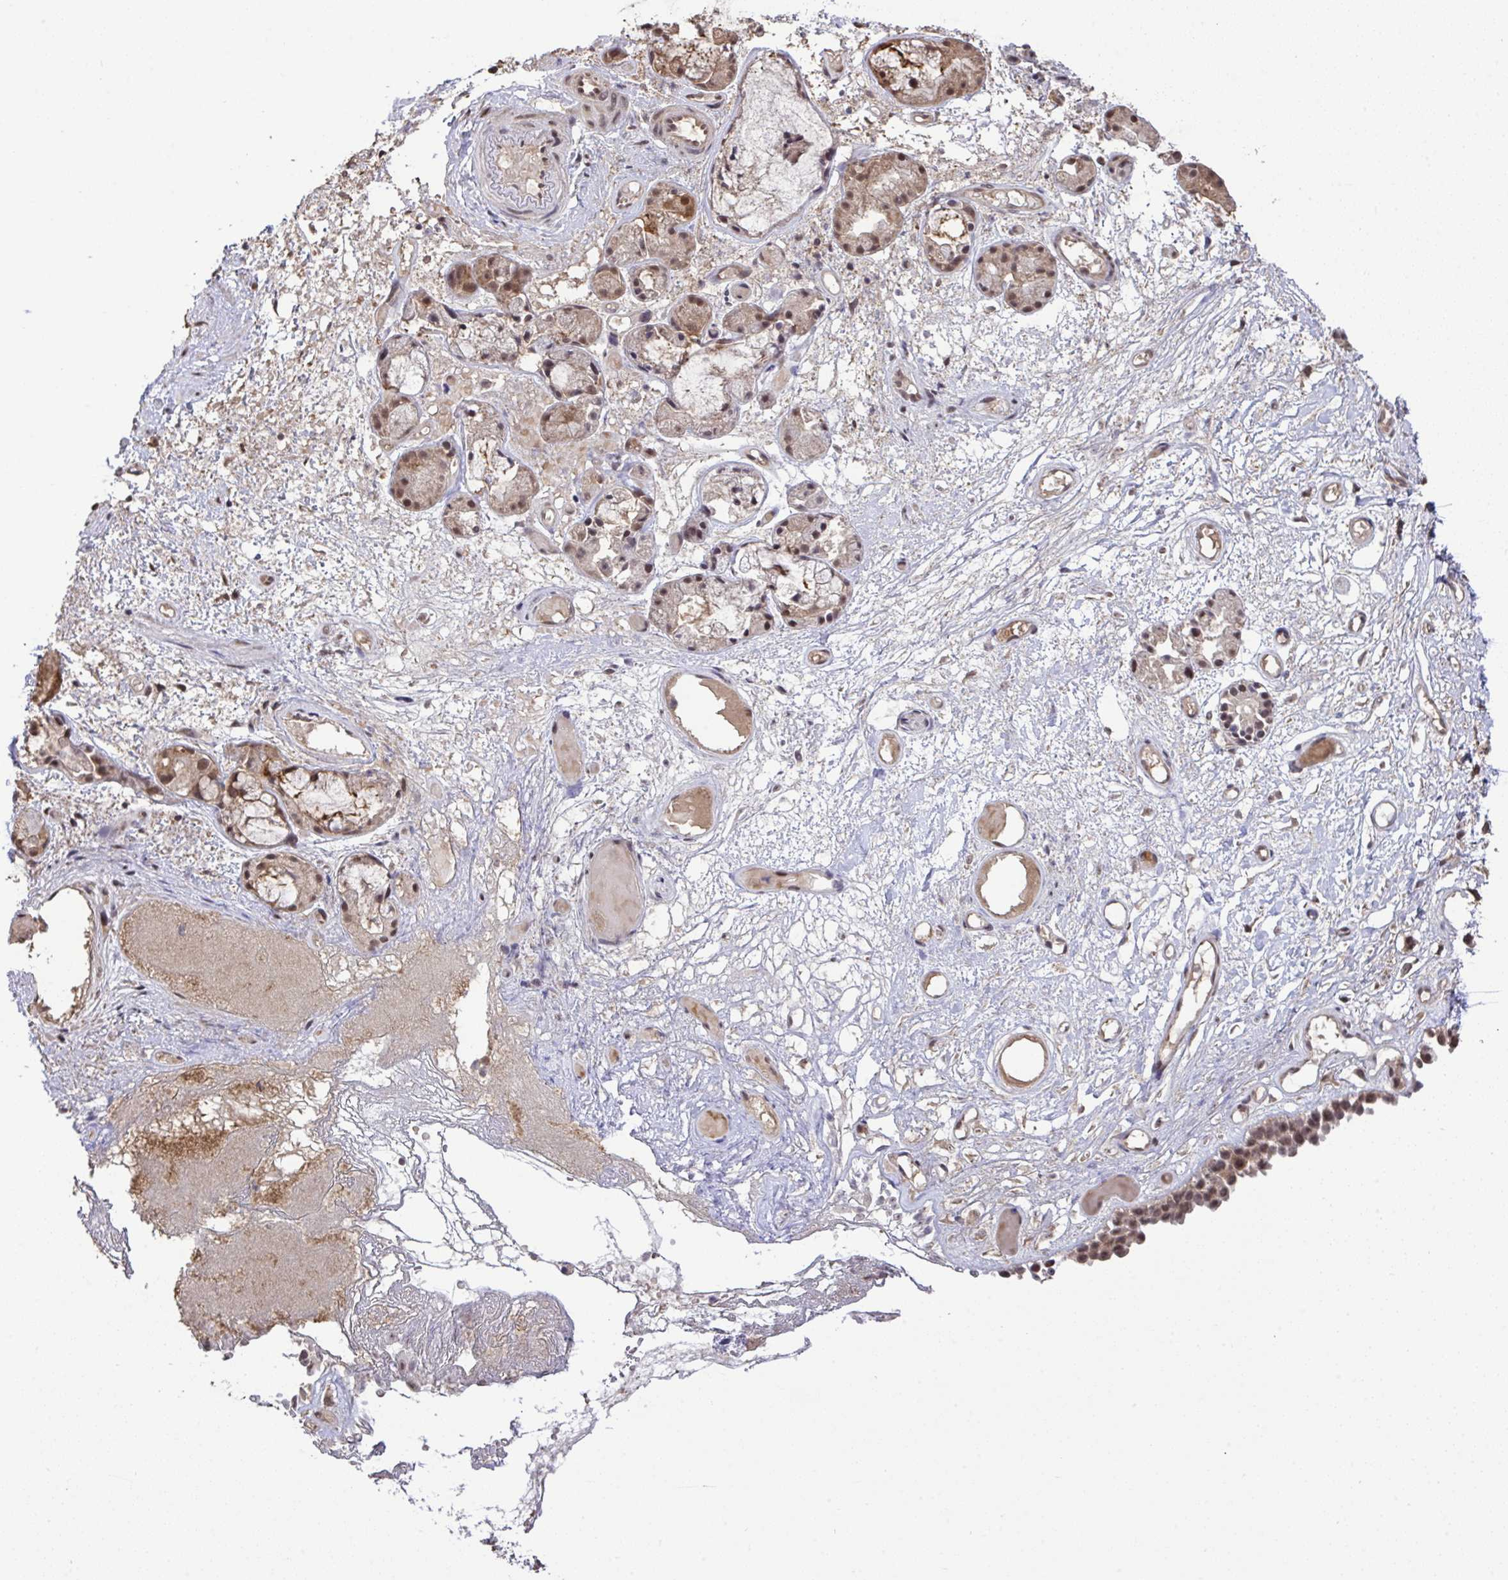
{"staining": {"intensity": "moderate", "quantity": ">75%", "location": "cytoplasmic/membranous,nuclear"}, "tissue": "nasopharynx", "cell_type": "Respiratory epithelial cells", "image_type": "normal", "snomed": [{"axis": "morphology", "description": "Normal tissue, NOS"}, {"axis": "morphology", "description": "Inflammation, NOS"}, {"axis": "topography", "description": "Nasopharynx"}], "caption": "A brown stain labels moderate cytoplasmic/membranous,nuclear expression of a protein in respiratory epithelial cells of unremarkable human nasopharynx.", "gene": "C12orf57", "patient": {"sex": "male", "age": 54}}